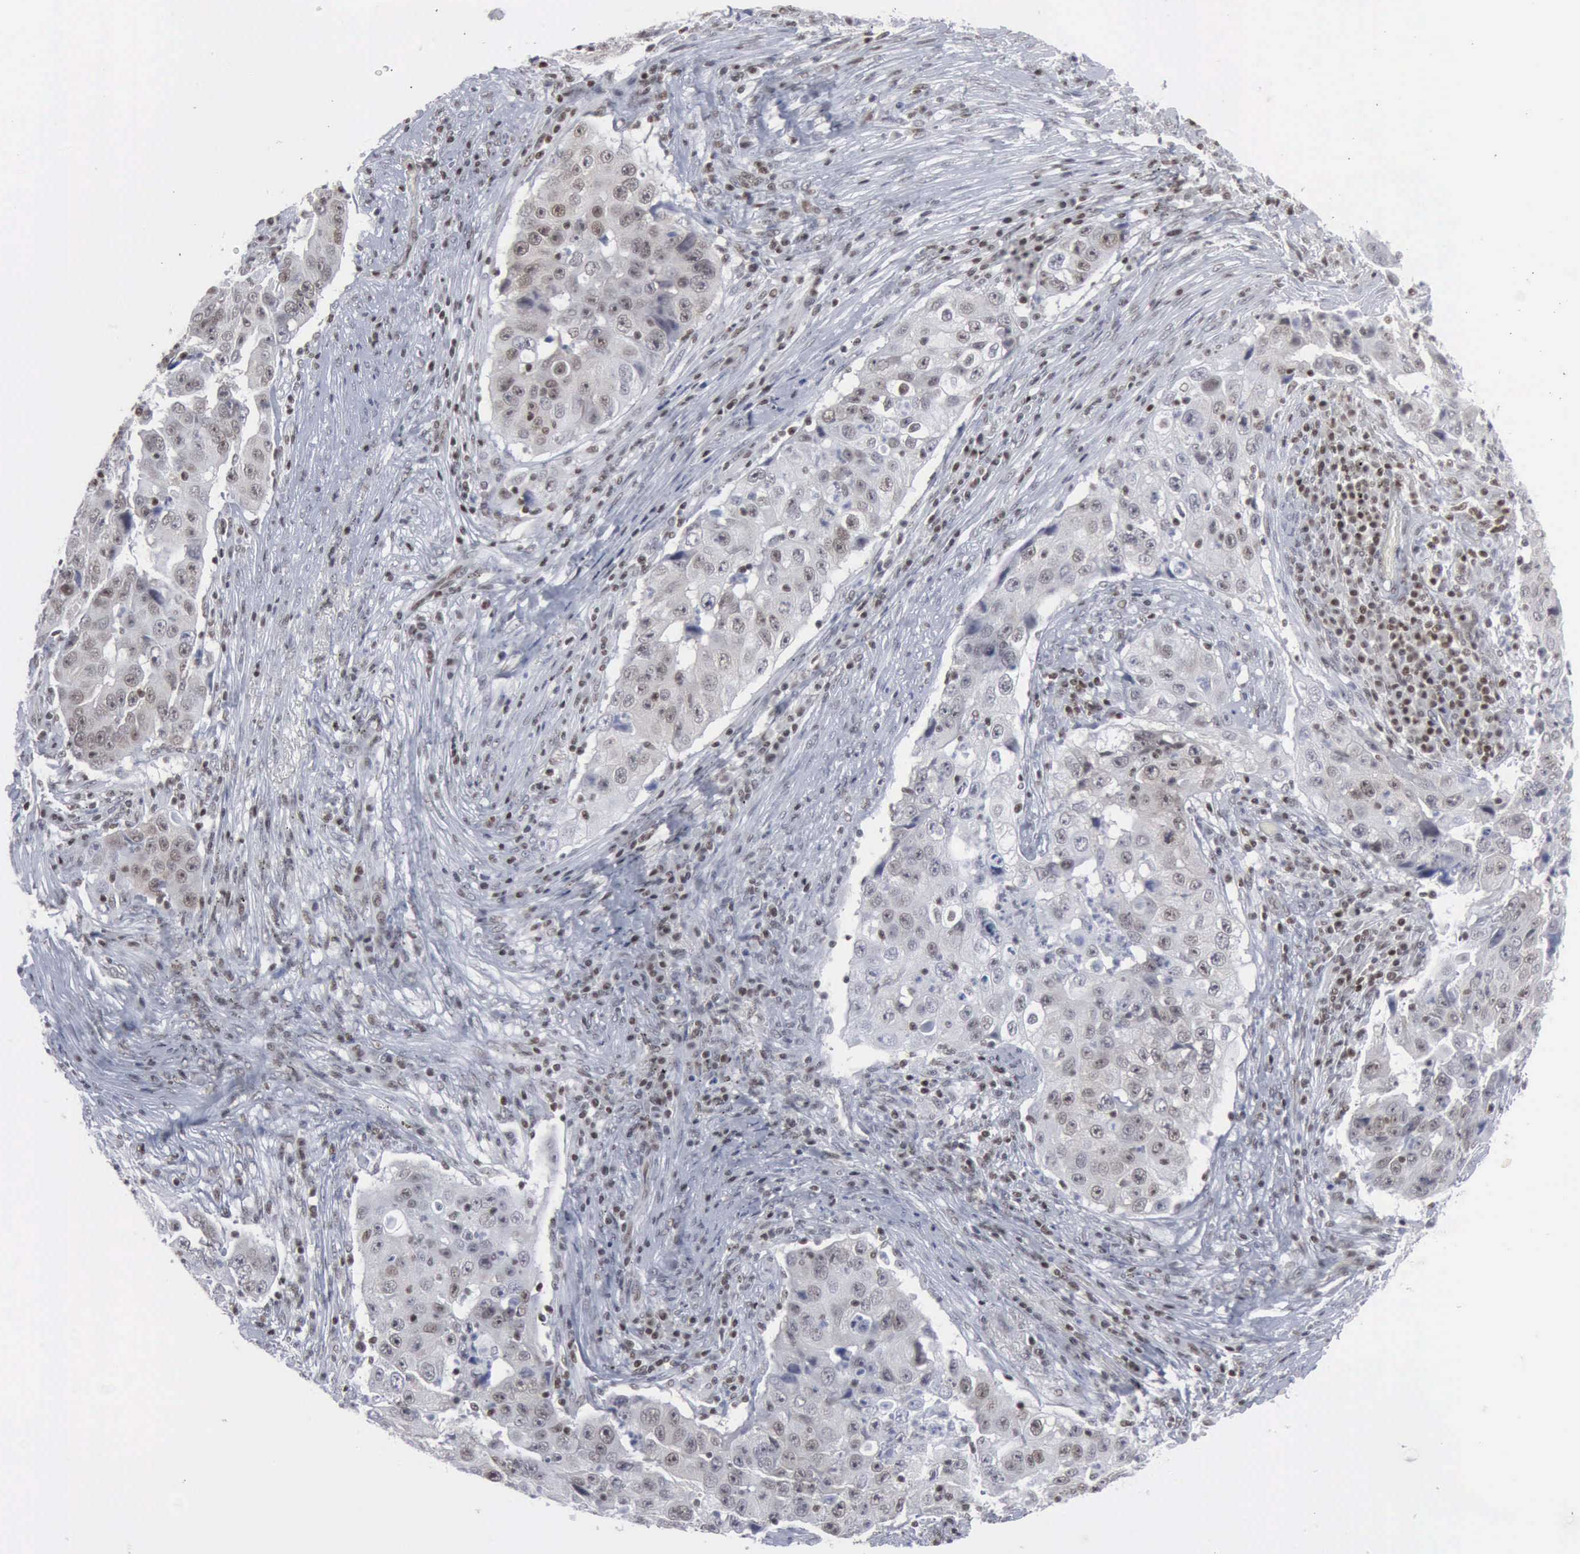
{"staining": {"intensity": "weak", "quantity": "25%-75%", "location": "nuclear"}, "tissue": "lung cancer", "cell_type": "Tumor cells", "image_type": "cancer", "snomed": [{"axis": "morphology", "description": "Squamous cell carcinoma, NOS"}, {"axis": "topography", "description": "Lung"}], "caption": "Lung cancer (squamous cell carcinoma) was stained to show a protein in brown. There is low levels of weak nuclear staining in approximately 25%-75% of tumor cells.", "gene": "XPA", "patient": {"sex": "male", "age": 64}}